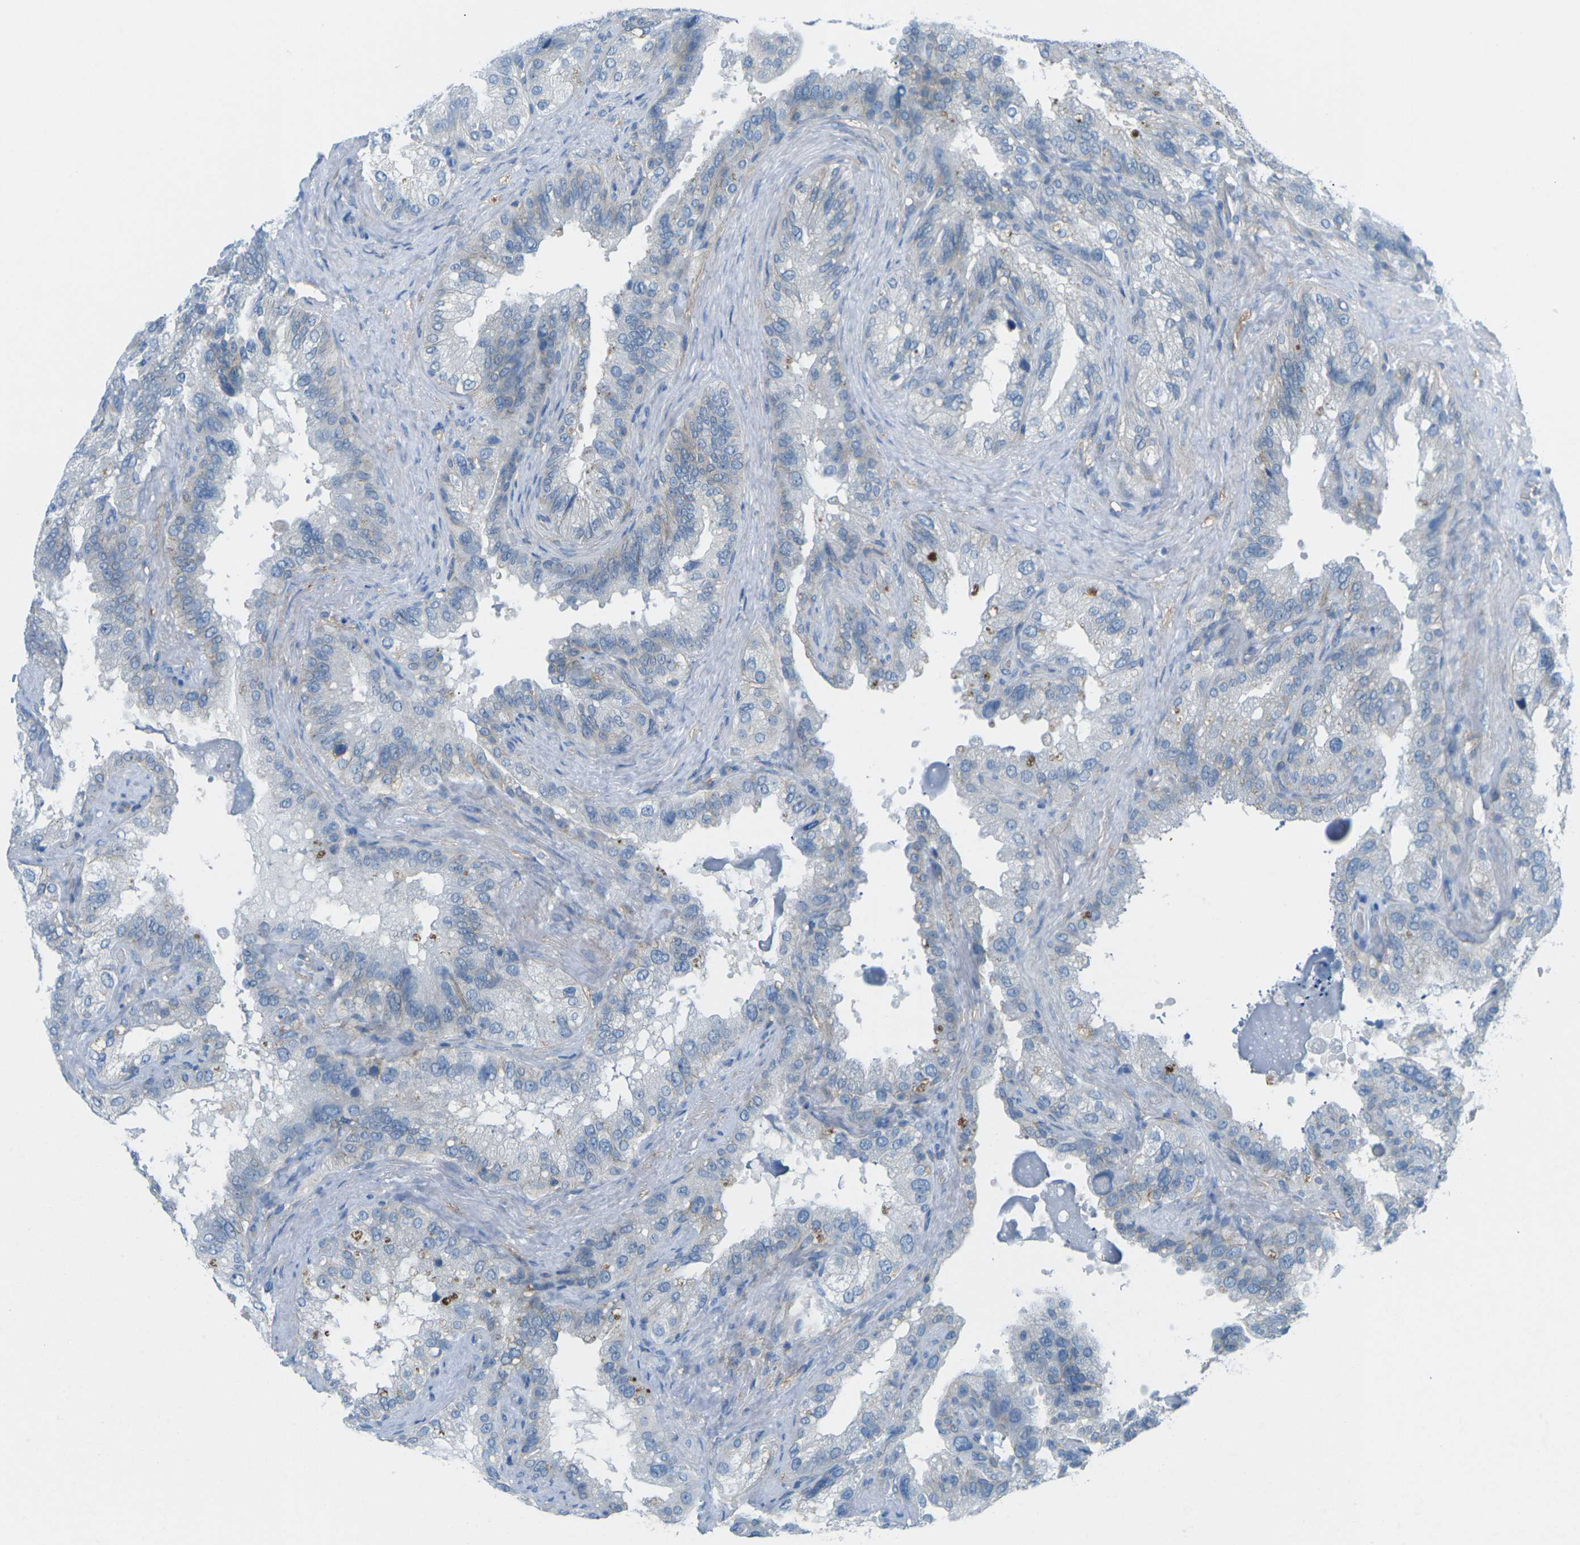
{"staining": {"intensity": "negative", "quantity": "none", "location": "none"}, "tissue": "seminal vesicle", "cell_type": "Glandular cells", "image_type": "normal", "snomed": [{"axis": "morphology", "description": "Normal tissue, NOS"}, {"axis": "topography", "description": "Seminal veicle"}], "caption": "A high-resolution photomicrograph shows IHC staining of normal seminal vesicle, which displays no significant expression in glandular cells.", "gene": "CD47", "patient": {"sex": "male", "age": 68}}